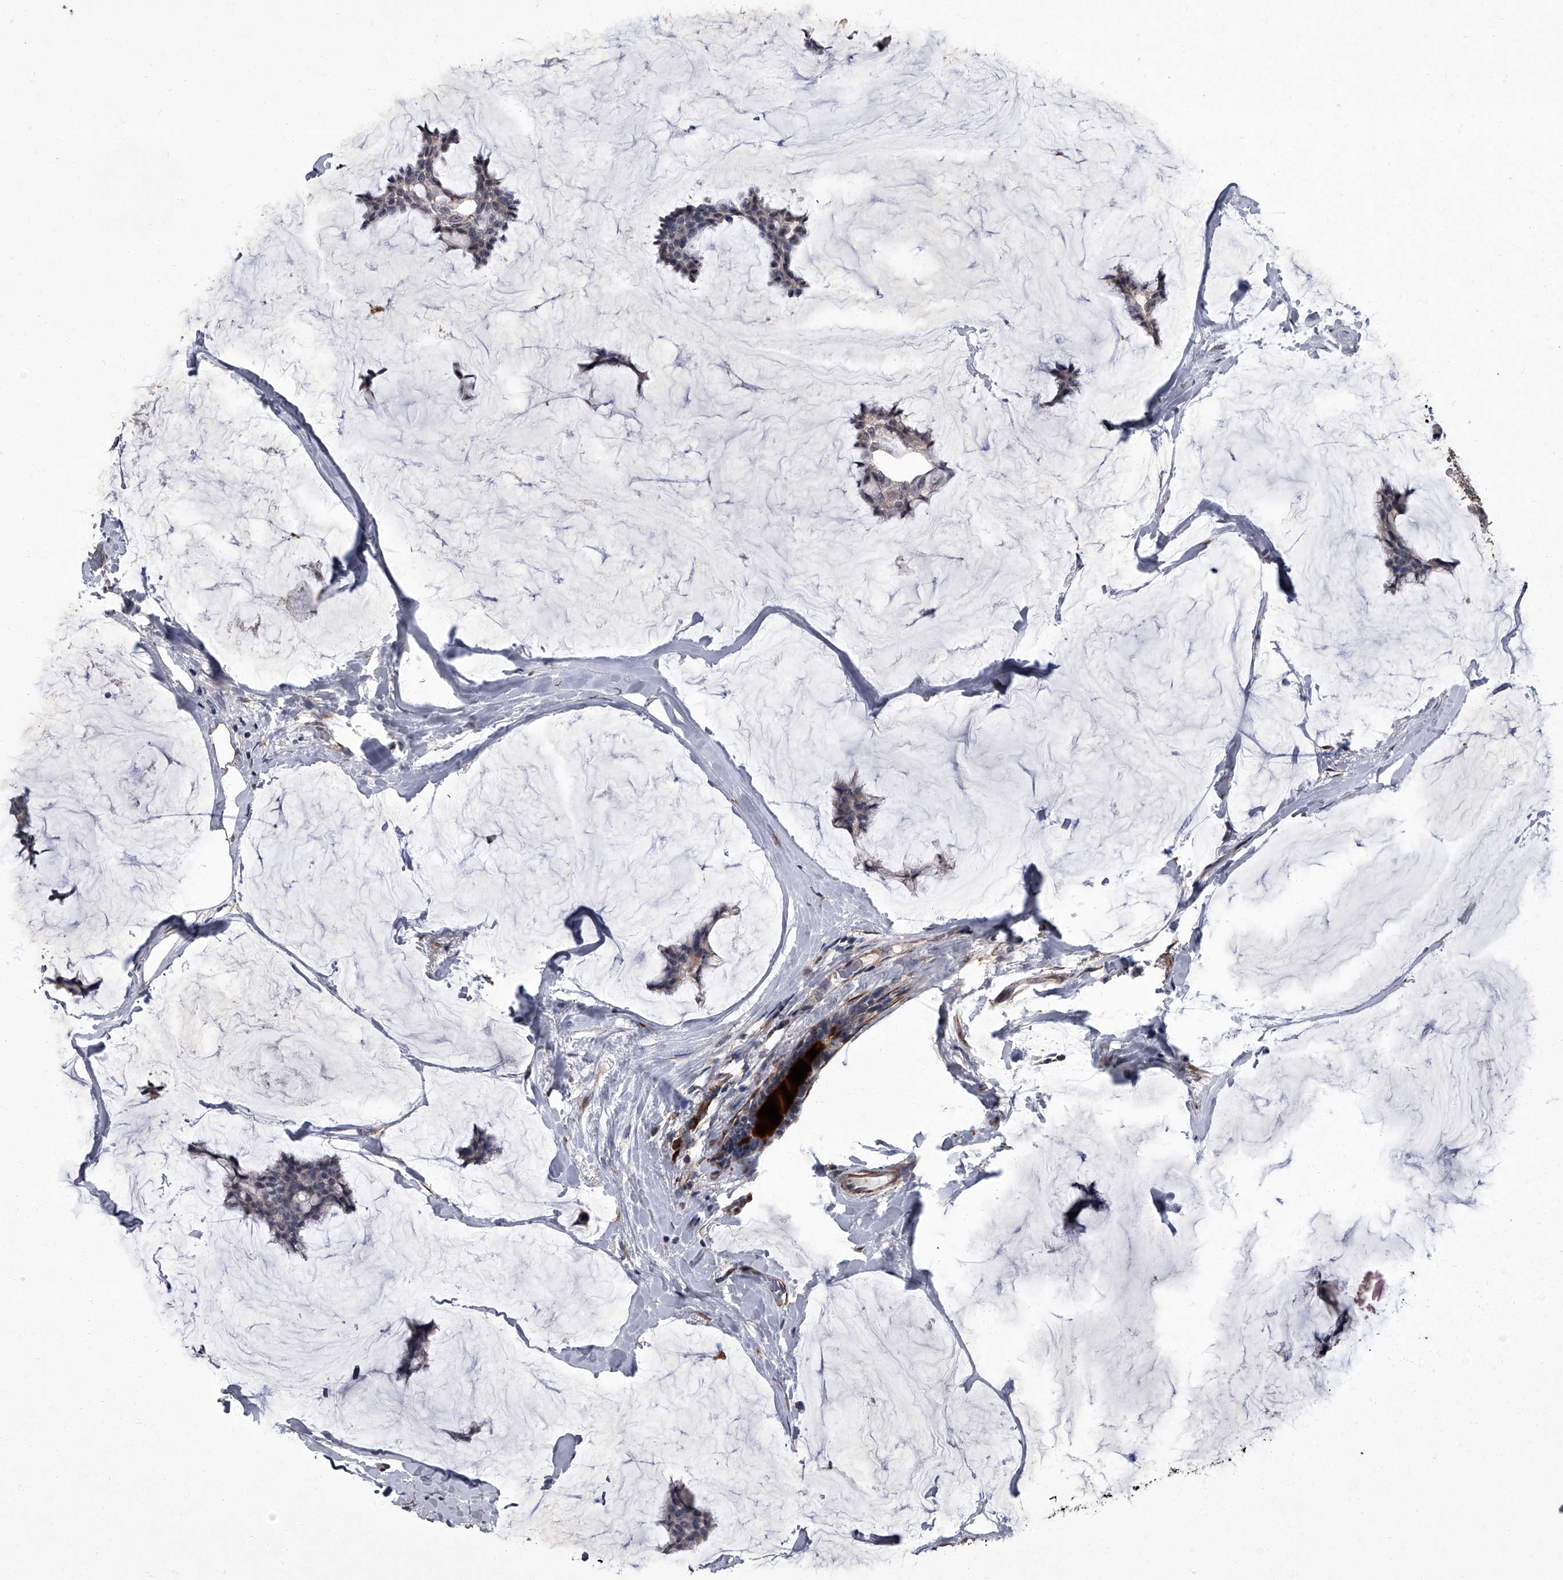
{"staining": {"intensity": "negative", "quantity": "none", "location": "none"}, "tissue": "breast cancer", "cell_type": "Tumor cells", "image_type": "cancer", "snomed": [{"axis": "morphology", "description": "Duct carcinoma"}, {"axis": "topography", "description": "Breast"}], "caption": "IHC histopathology image of neoplastic tissue: human breast intraductal carcinoma stained with DAB (3,3'-diaminobenzidine) shows no significant protein staining in tumor cells.", "gene": "SIRT4", "patient": {"sex": "female", "age": 93}}